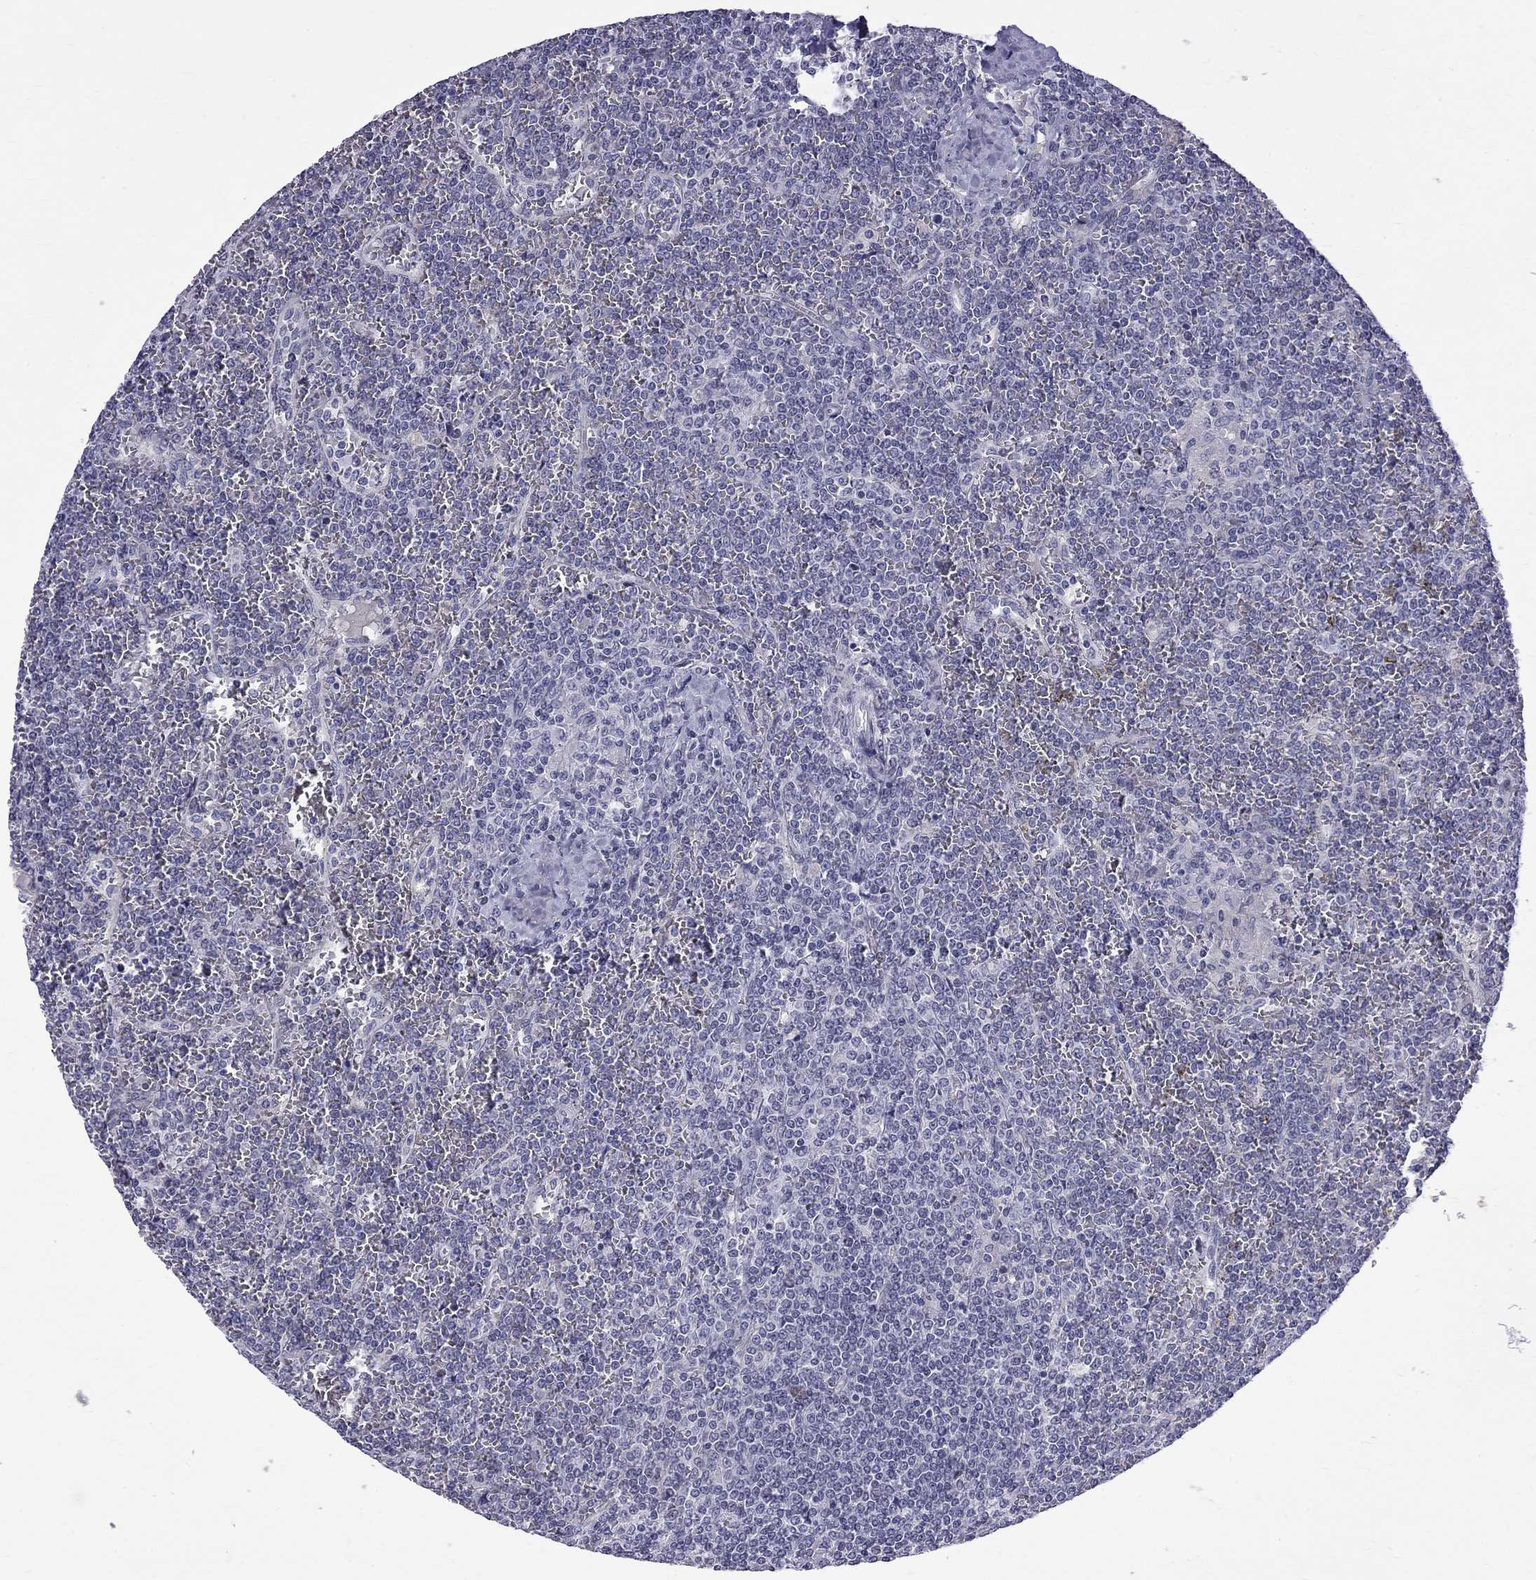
{"staining": {"intensity": "negative", "quantity": "none", "location": "none"}, "tissue": "lymphoma", "cell_type": "Tumor cells", "image_type": "cancer", "snomed": [{"axis": "morphology", "description": "Malignant lymphoma, non-Hodgkin's type, Low grade"}, {"axis": "topography", "description": "Spleen"}], "caption": "Protein analysis of lymphoma shows no significant staining in tumor cells.", "gene": "RTL9", "patient": {"sex": "female", "age": 19}}